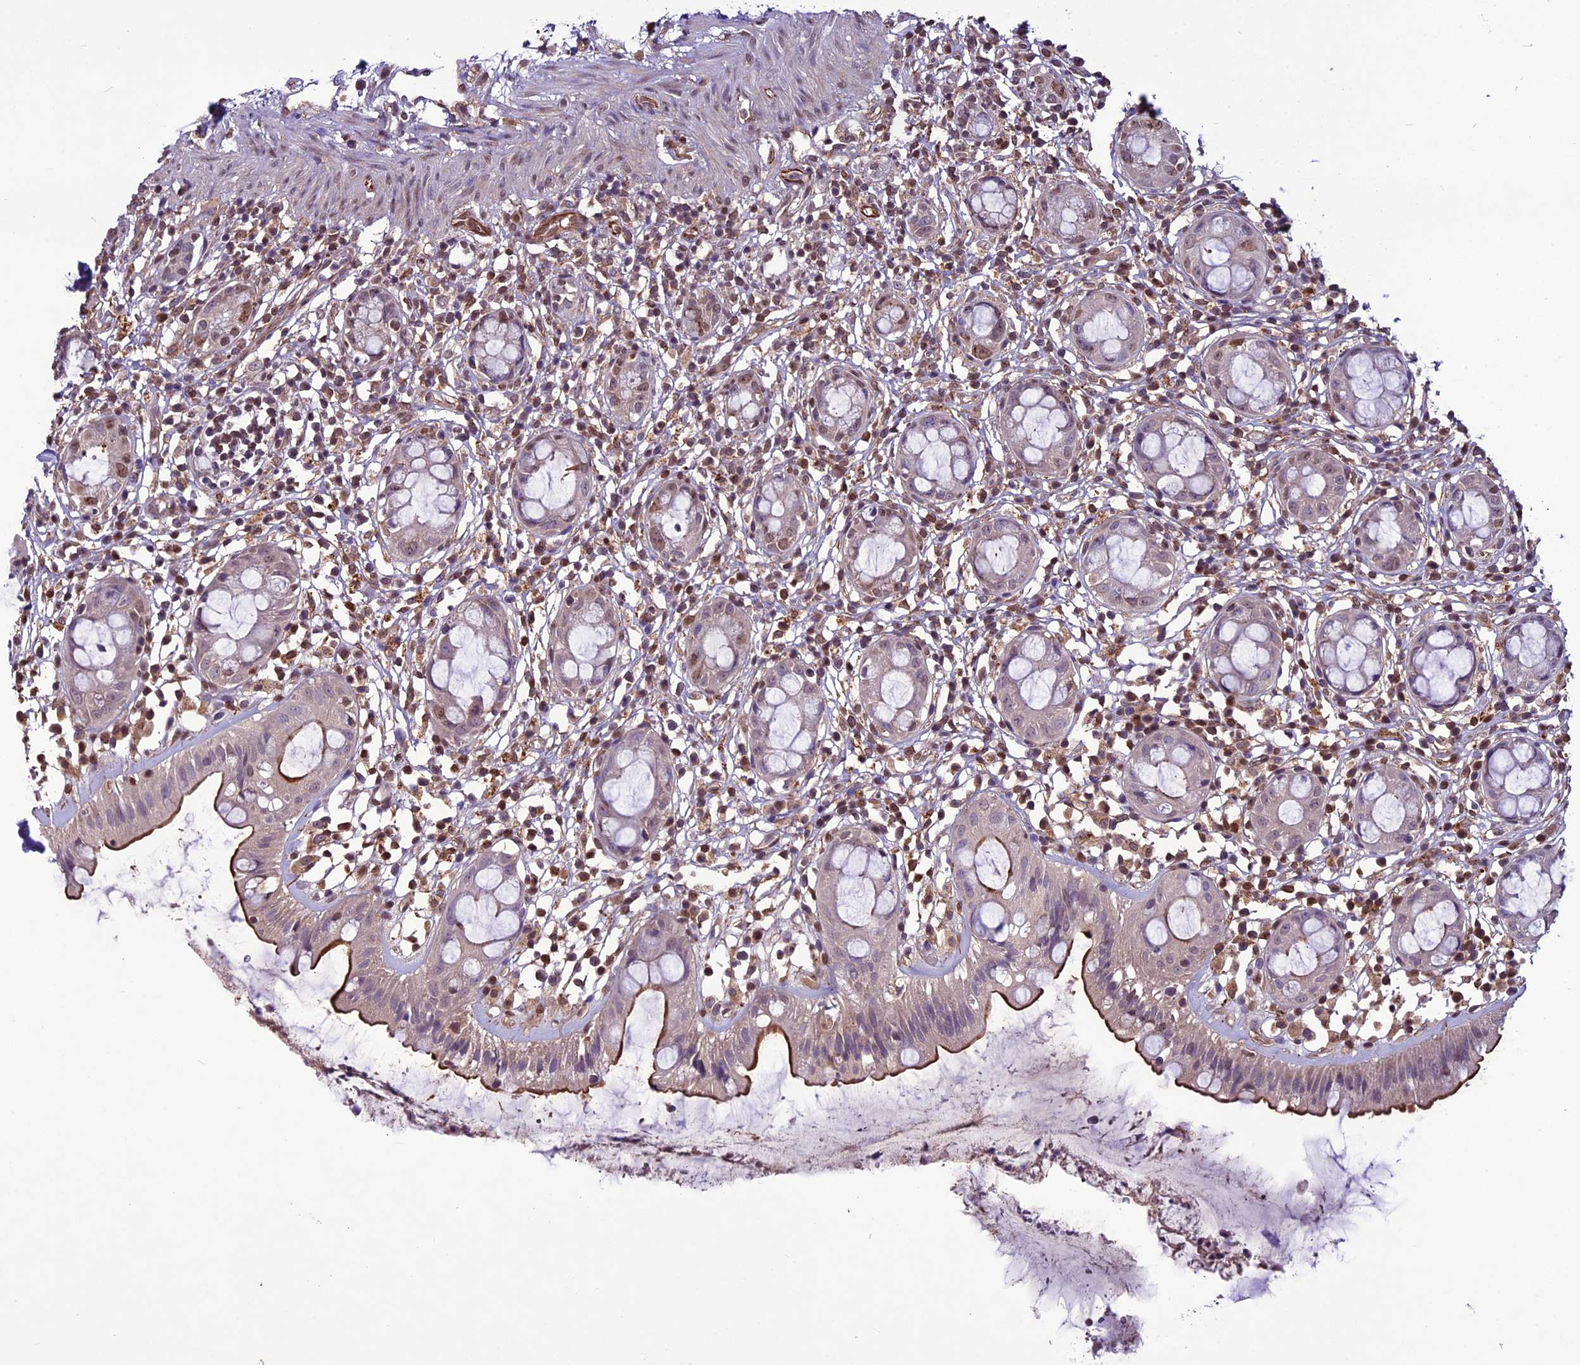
{"staining": {"intensity": "moderate", "quantity": "25%-75%", "location": "cytoplasmic/membranous,nuclear"}, "tissue": "rectum", "cell_type": "Glandular cells", "image_type": "normal", "snomed": [{"axis": "morphology", "description": "Normal tissue, NOS"}, {"axis": "topography", "description": "Rectum"}], "caption": "Unremarkable rectum exhibits moderate cytoplasmic/membranous,nuclear expression in about 25%-75% of glandular cells, visualized by immunohistochemistry. The staining was performed using DAB to visualize the protein expression in brown, while the nuclei were stained in blue with hematoxylin (Magnification: 20x).", "gene": "C3orf70", "patient": {"sex": "female", "age": 57}}